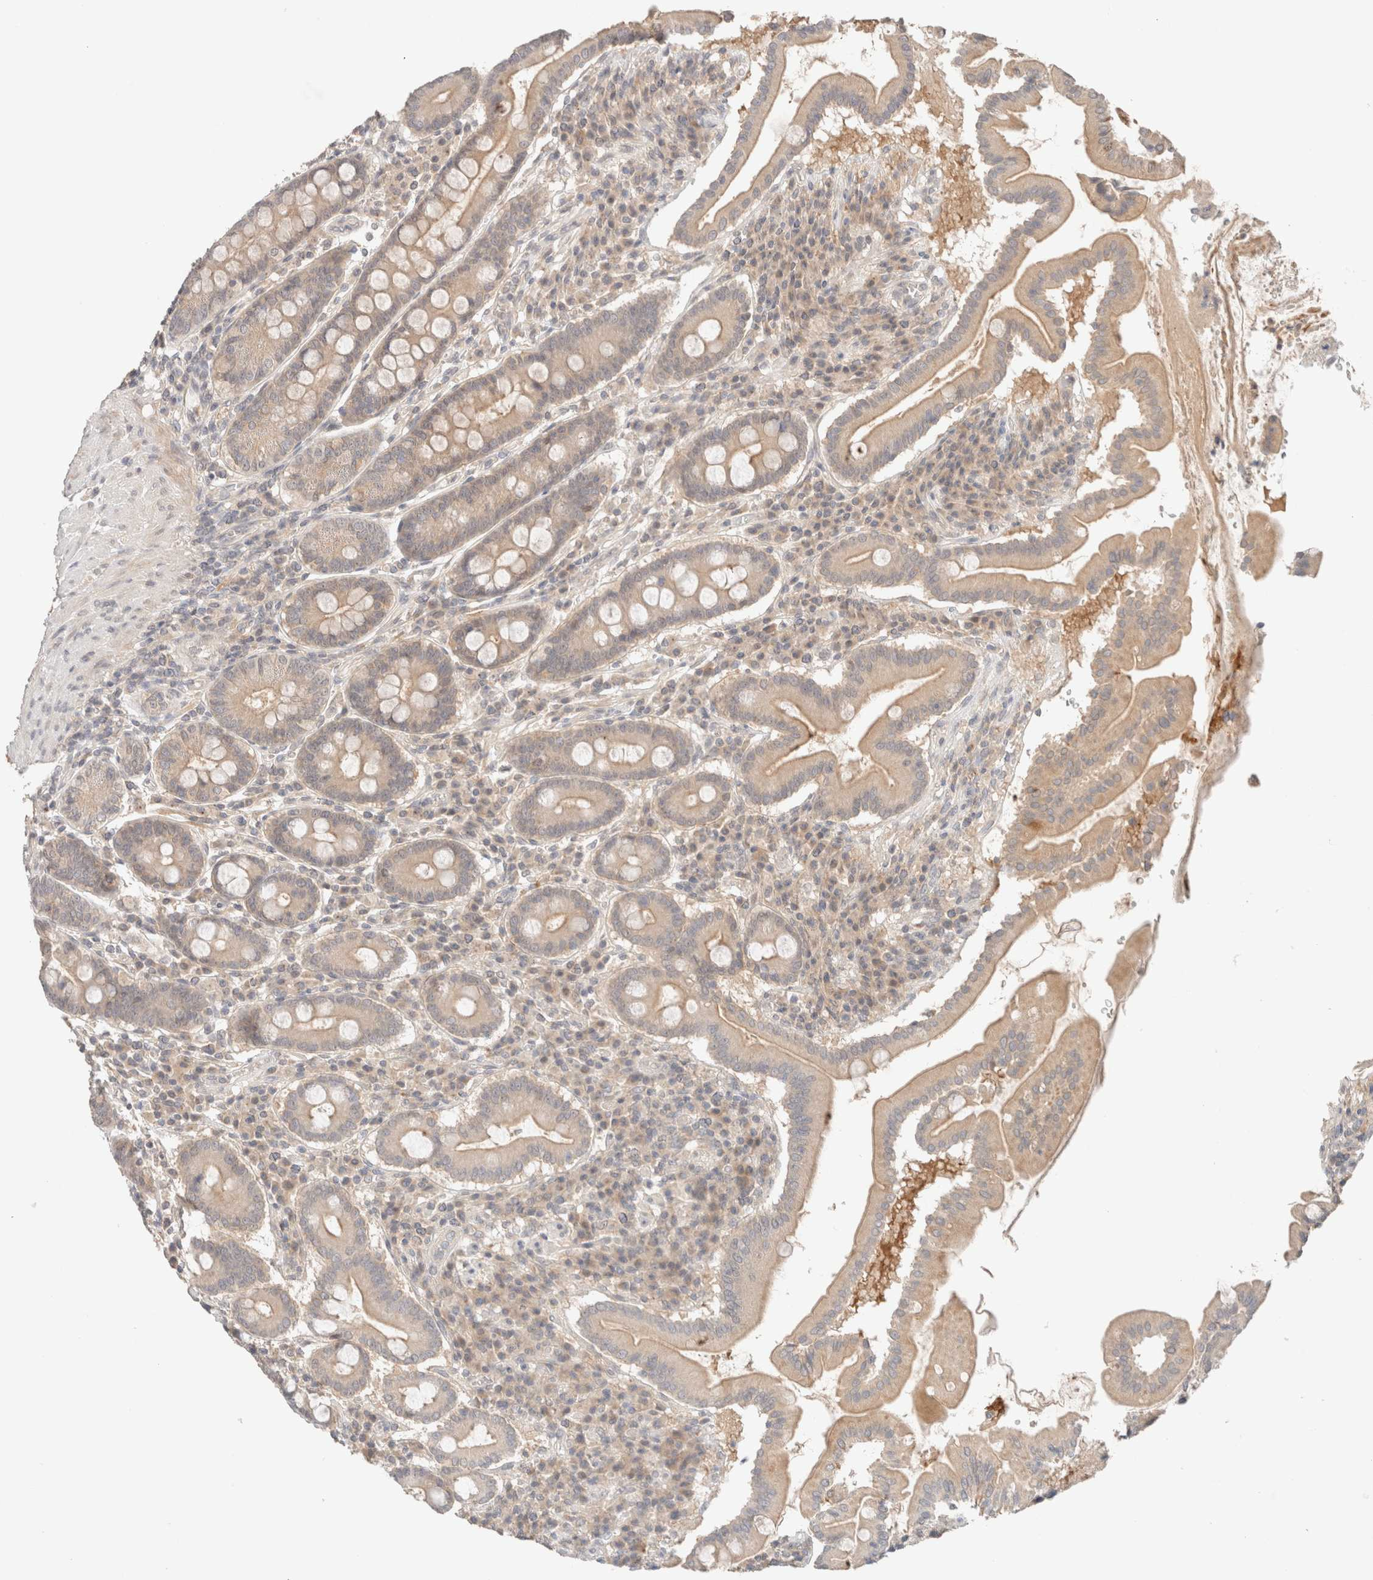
{"staining": {"intensity": "weak", "quantity": ">75%", "location": "cytoplasmic/membranous"}, "tissue": "duodenum", "cell_type": "Glandular cells", "image_type": "normal", "snomed": [{"axis": "morphology", "description": "Normal tissue, NOS"}, {"axis": "topography", "description": "Duodenum"}], "caption": "DAB immunohistochemical staining of unremarkable human duodenum demonstrates weak cytoplasmic/membranous protein staining in approximately >75% of glandular cells.", "gene": "SARM1", "patient": {"sex": "male", "age": 50}}